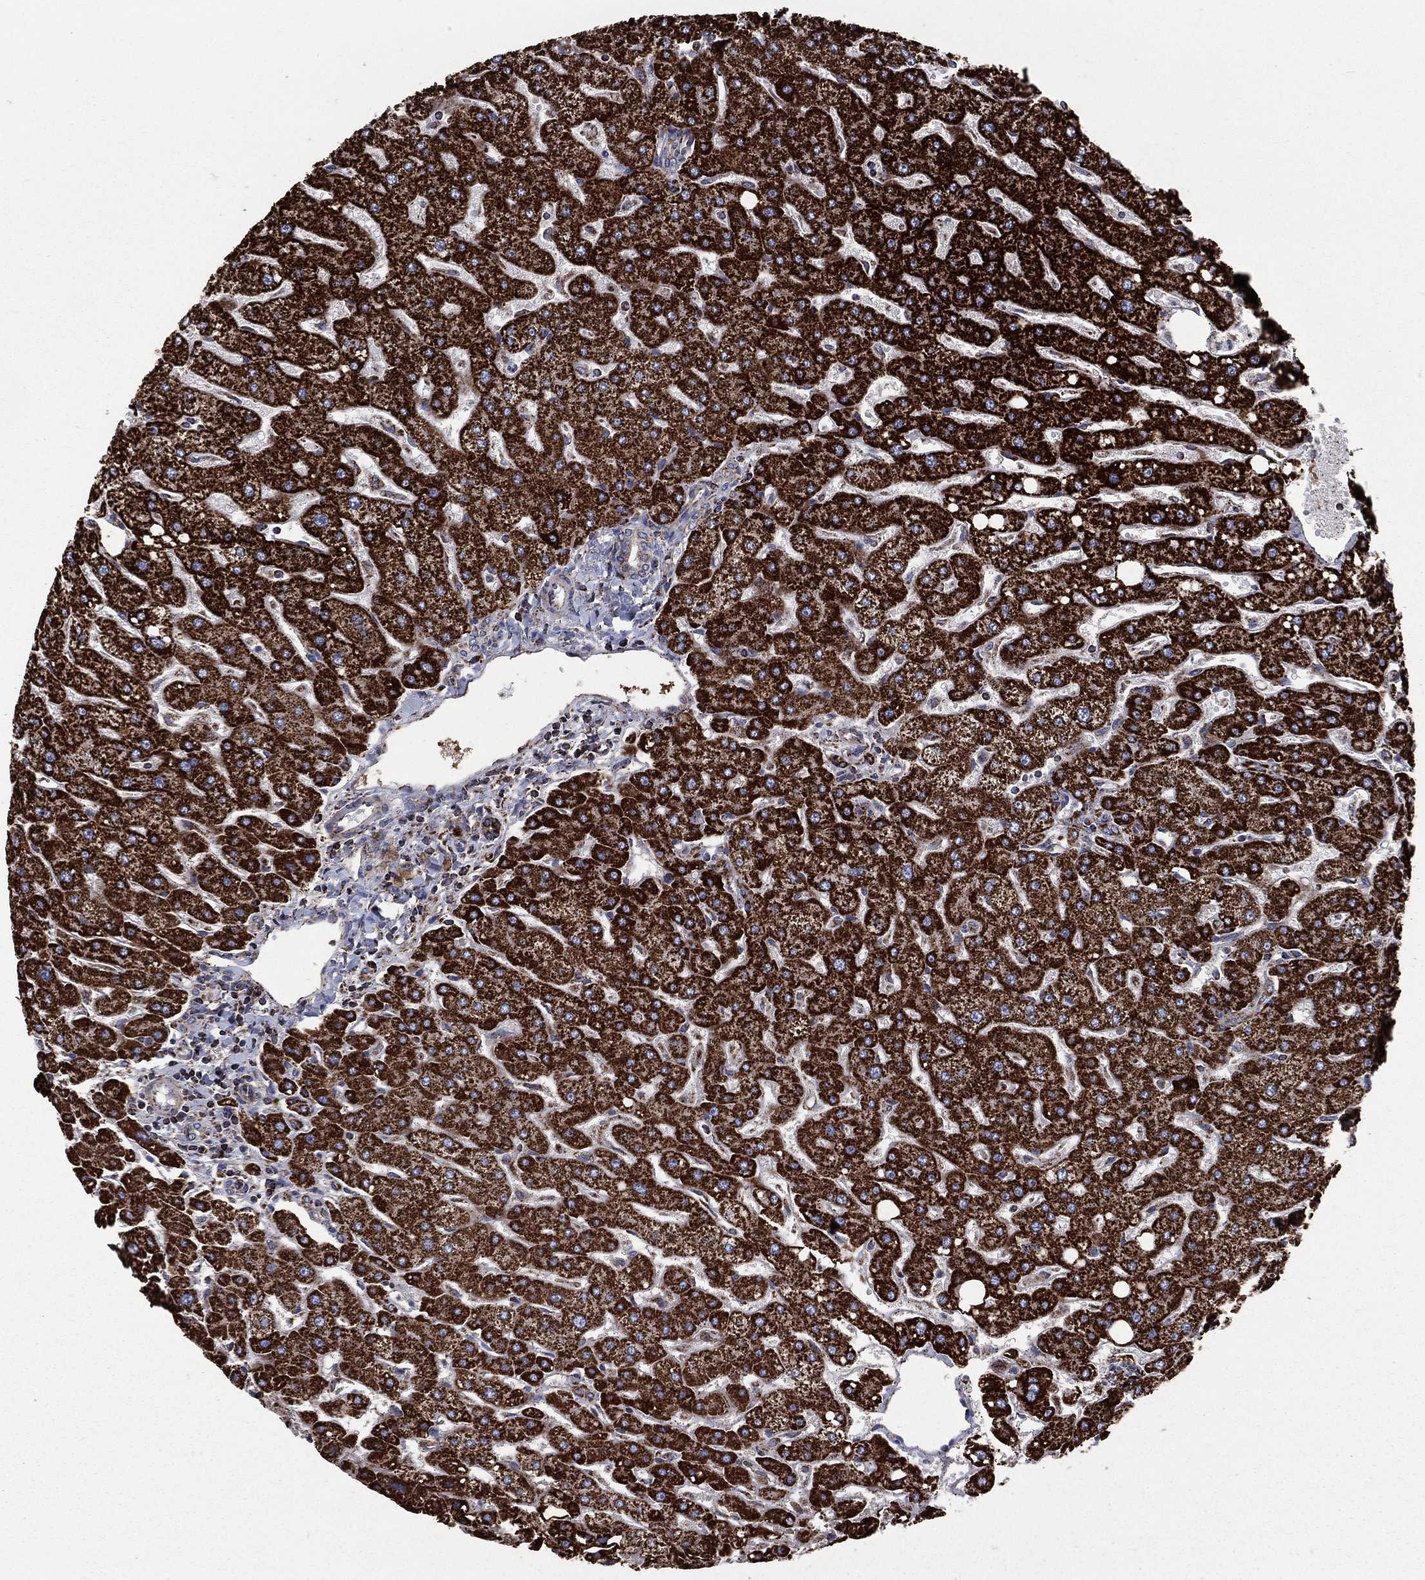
{"staining": {"intensity": "moderate", "quantity": ">75%", "location": "cytoplasmic/membranous"}, "tissue": "liver", "cell_type": "Cholangiocytes", "image_type": "normal", "snomed": [{"axis": "morphology", "description": "Normal tissue, NOS"}, {"axis": "topography", "description": "Liver"}], "caption": "Immunohistochemical staining of normal human liver shows medium levels of moderate cytoplasmic/membranous positivity in approximately >75% of cholangiocytes. (IHC, brightfield microscopy, high magnification).", "gene": "GOT2", "patient": {"sex": "male", "age": 67}}